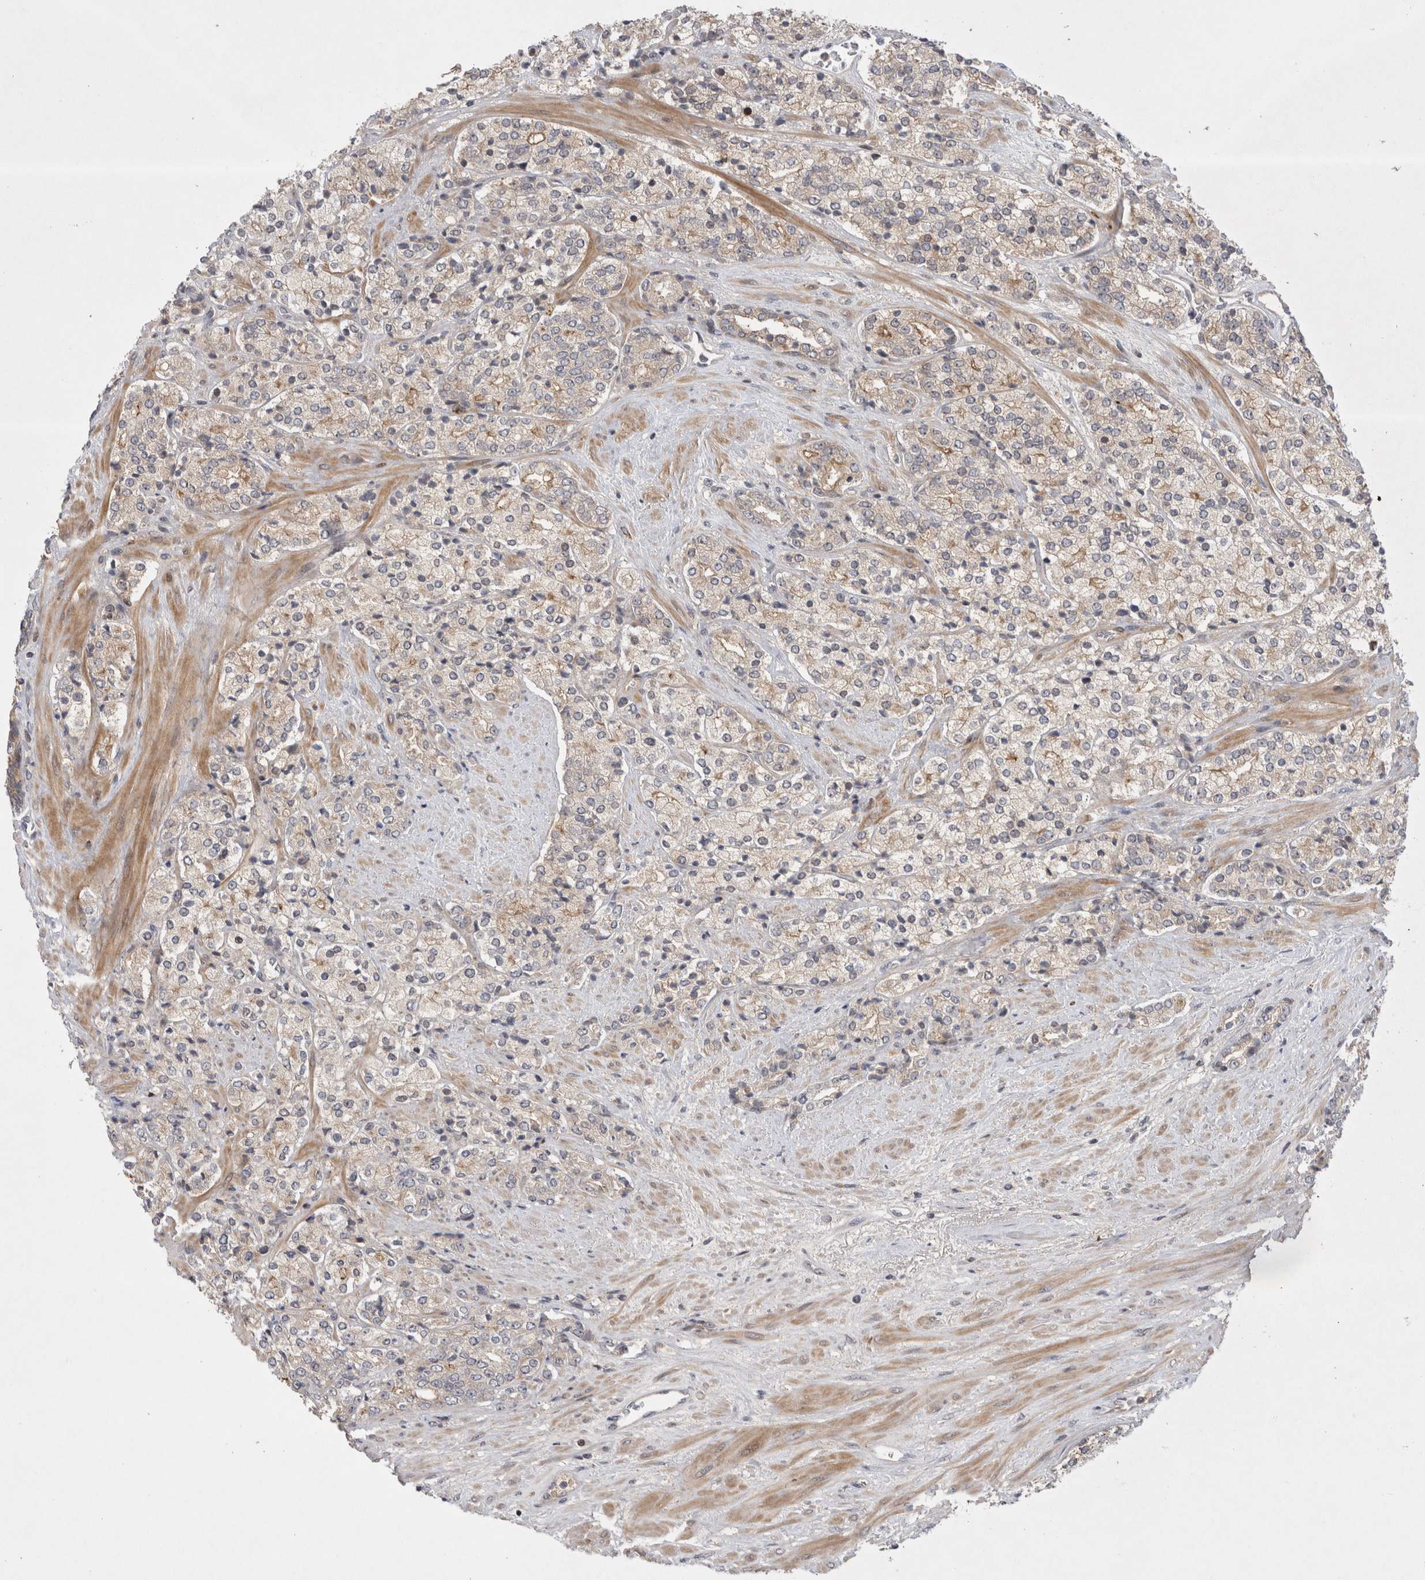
{"staining": {"intensity": "moderate", "quantity": "<25%", "location": "cytoplasmic/membranous"}, "tissue": "prostate cancer", "cell_type": "Tumor cells", "image_type": "cancer", "snomed": [{"axis": "morphology", "description": "Adenocarcinoma, High grade"}, {"axis": "topography", "description": "Prostate"}], "caption": "Immunohistochemical staining of prostate cancer (high-grade adenocarcinoma) demonstrates low levels of moderate cytoplasmic/membranous protein positivity in about <25% of tumor cells.", "gene": "PLEKHM1", "patient": {"sex": "male", "age": 71}}